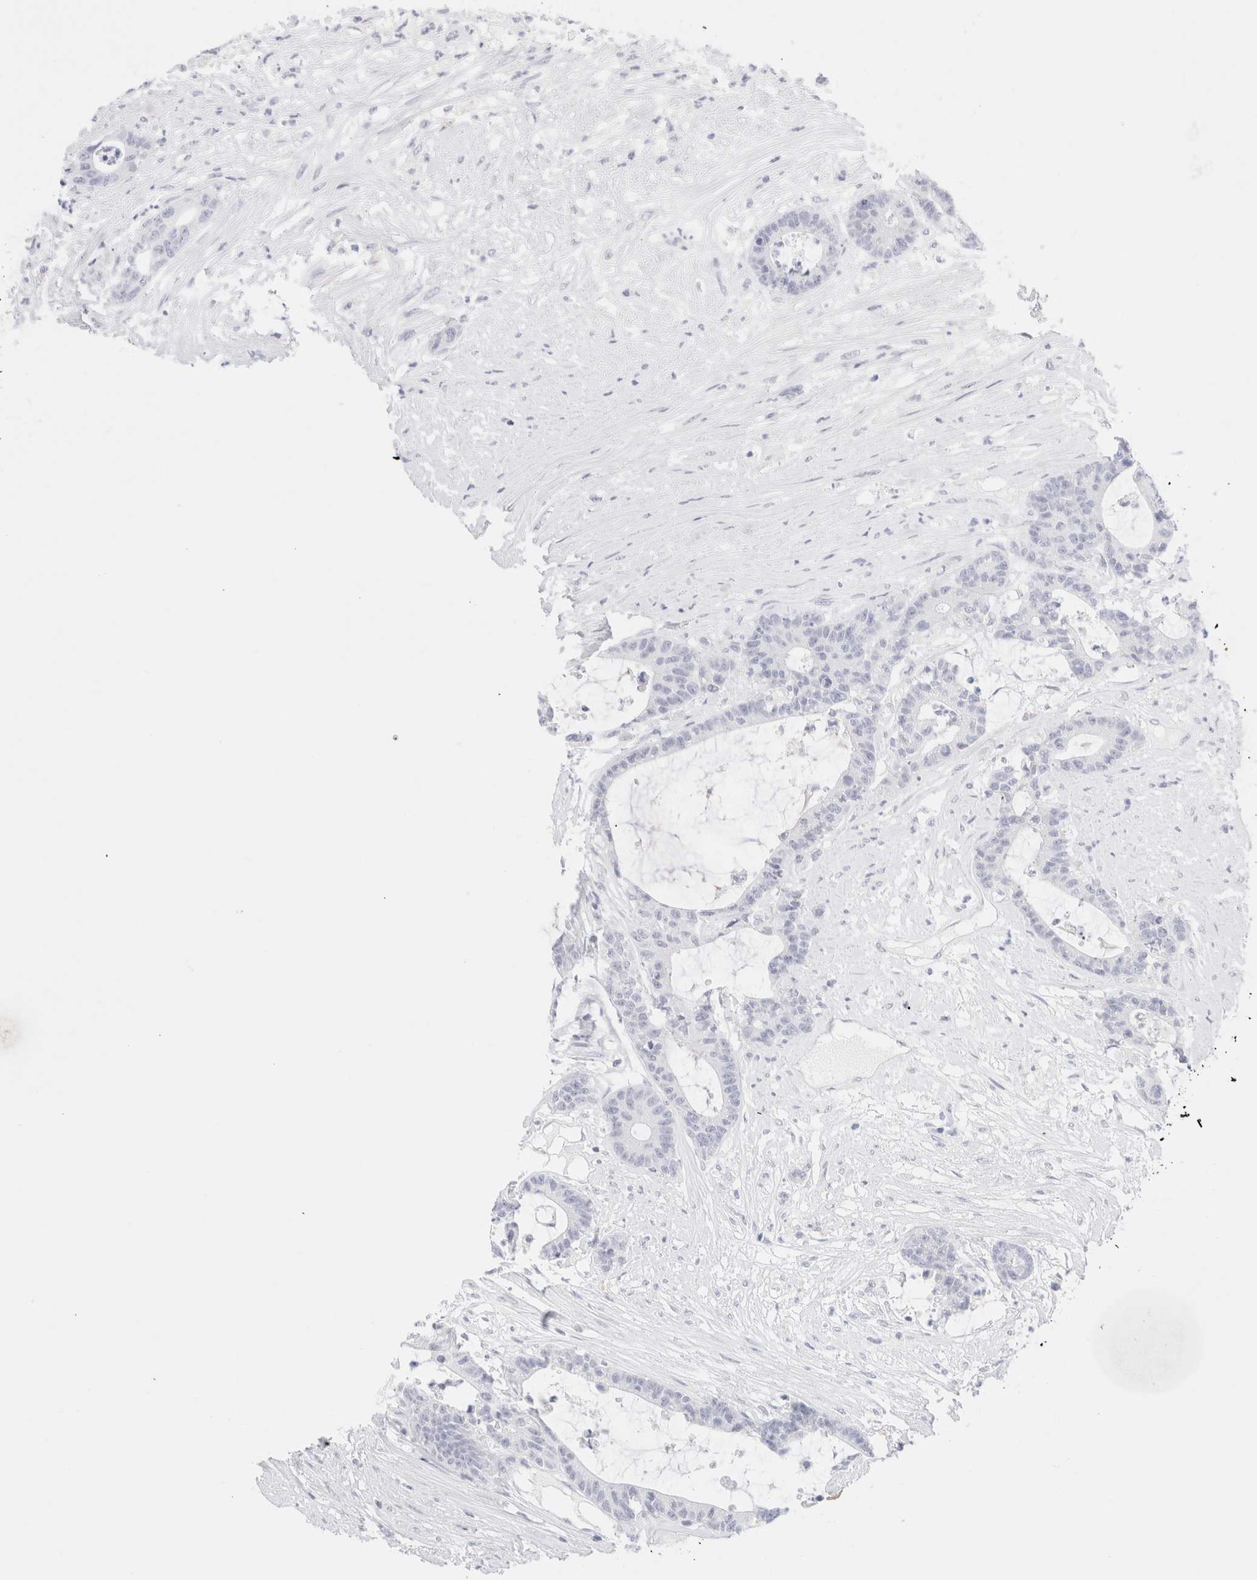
{"staining": {"intensity": "negative", "quantity": "none", "location": "none"}, "tissue": "colorectal cancer", "cell_type": "Tumor cells", "image_type": "cancer", "snomed": [{"axis": "morphology", "description": "Adenocarcinoma, NOS"}, {"axis": "topography", "description": "Colon"}], "caption": "High power microscopy image of an immunohistochemistry (IHC) photomicrograph of colorectal adenocarcinoma, revealing no significant staining in tumor cells.", "gene": "KRT15", "patient": {"sex": "female", "age": 84}}